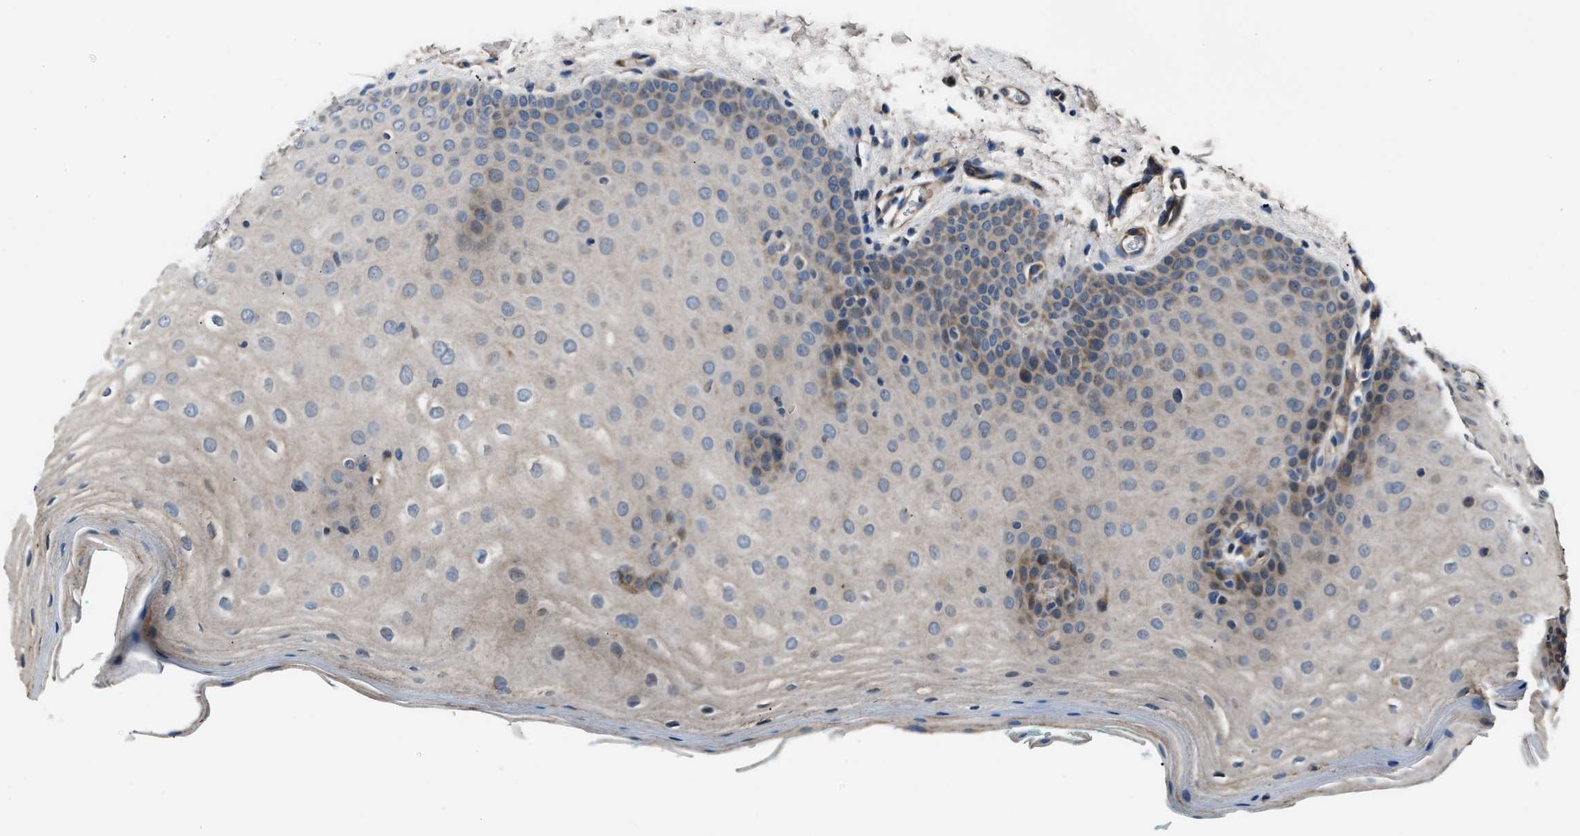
{"staining": {"intensity": "moderate", "quantity": "<25%", "location": "cytoplasmic/membranous"}, "tissue": "oral mucosa", "cell_type": "Squamous epithelial cells", "image_type": "normal", "snomed": [{"axis": "morphology", "description": "Normal tissue, NOS"}, {"axis": "topography", "description": "Skin"}, {"axis": "topography", "description": "Oral tissue"}], "caption": "Immunohistochemistry image of unremarkable oral mucosa: human oral mucosa stained using IHC exhibits low levels of moderate protein expression localized specifically in the cytoplasmic/membranous of squamous epithelial cells, appearing as a cytoplasmic/membranous brown color.", "gene": "ENSG00000281039", "patient": {"sex": "male", "age": 84}}